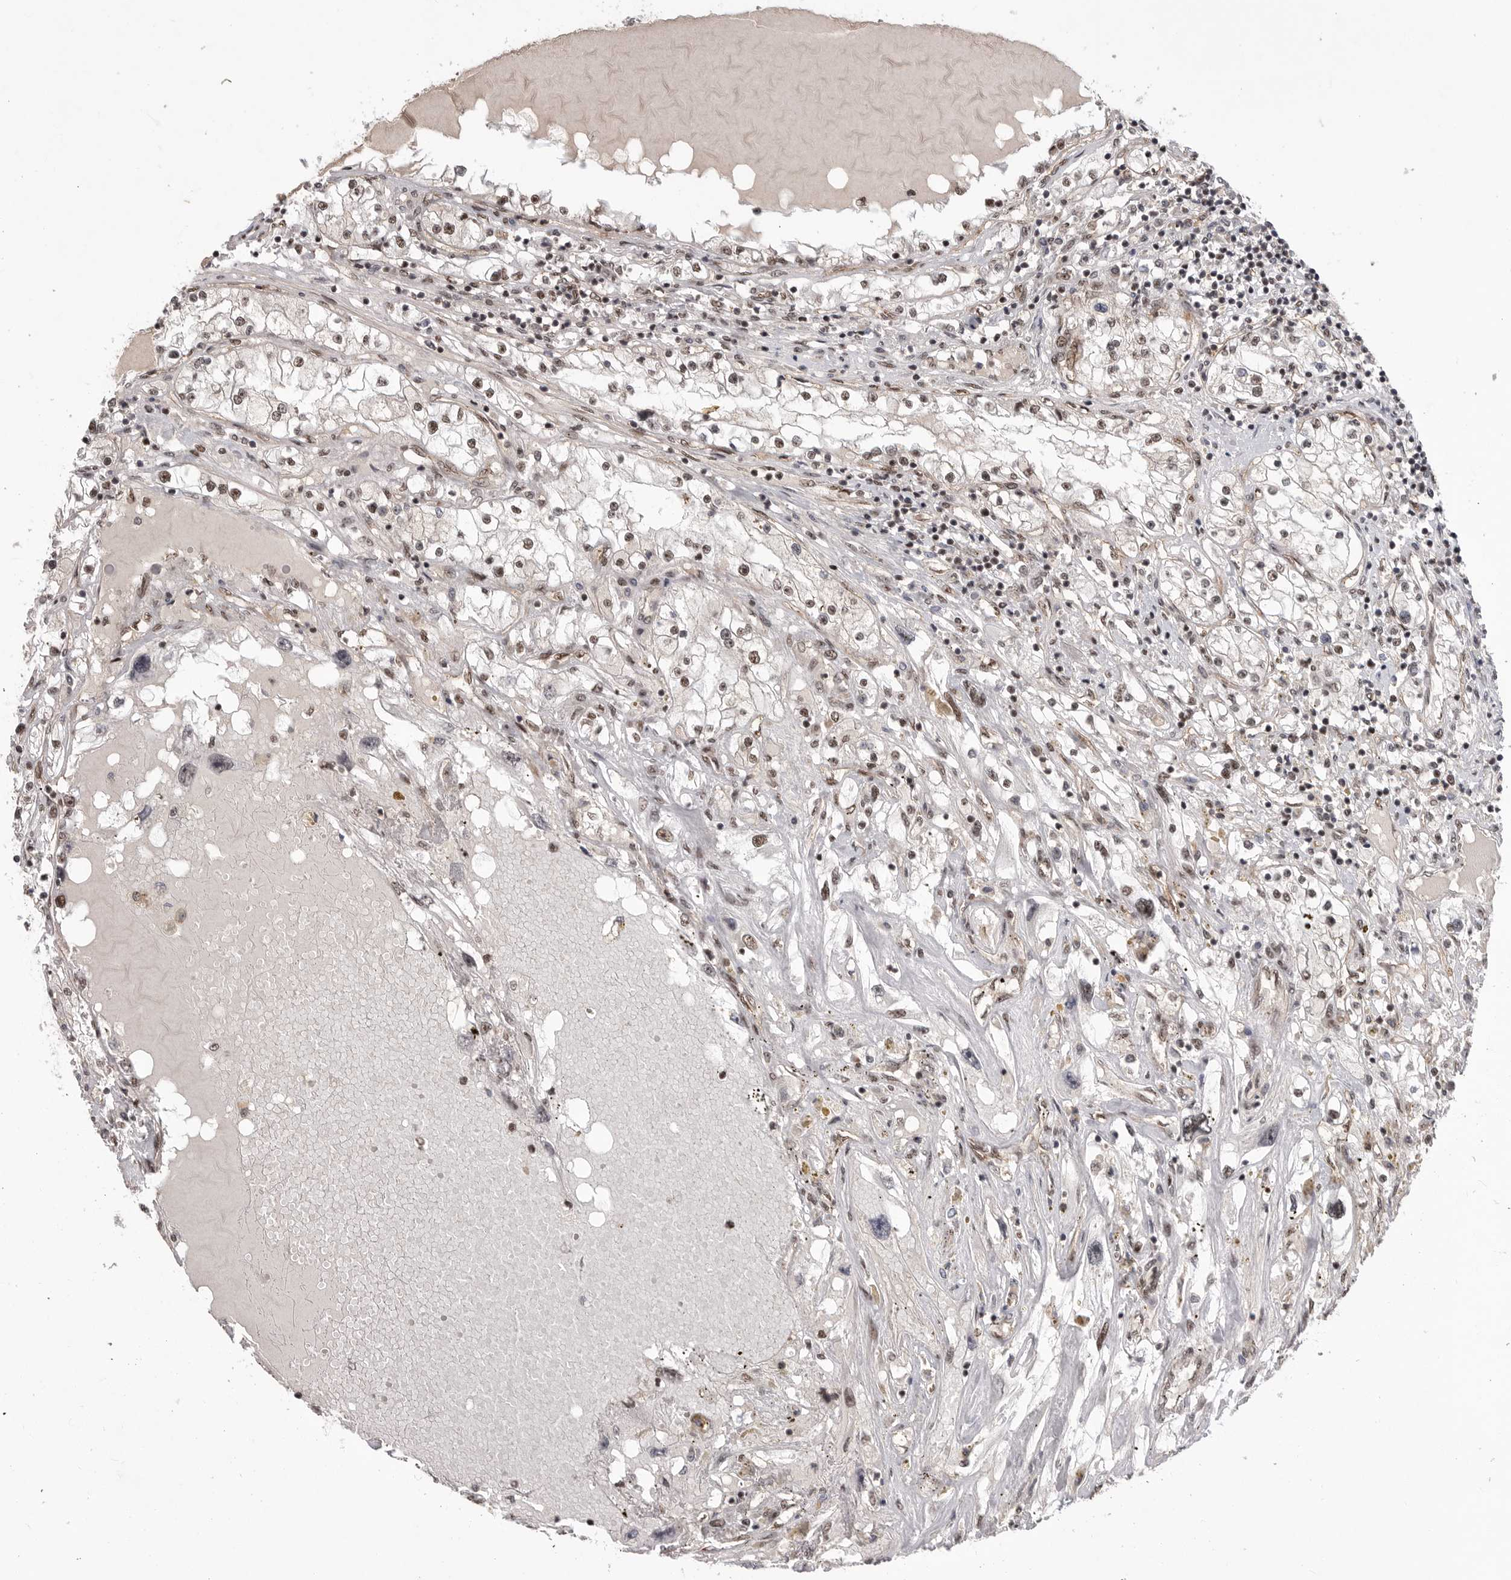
{"staining": {"intensity": "moderate", "quantity": "25%-75%", "location": "nuclear"}, "tissue": "renal cancer", "cell_type": "Tumor cells", "image_type": "cancer", "snomed": [{"axis": "morphology", "description": "Adenocarcinoma, NOS"}, {"axis": "topography", "description": "Kidney"}], "caption": "Immunohistochemistry (DAB (3,3'-diaminobenzidine)) staining of renal cancer (adenocarcinoma) demonstrates moderate nuclear protein expression in about 25%-75% of tumor cells.", "gene": "PPP1R8", "patient": {"sex": "male", "age": 68}}